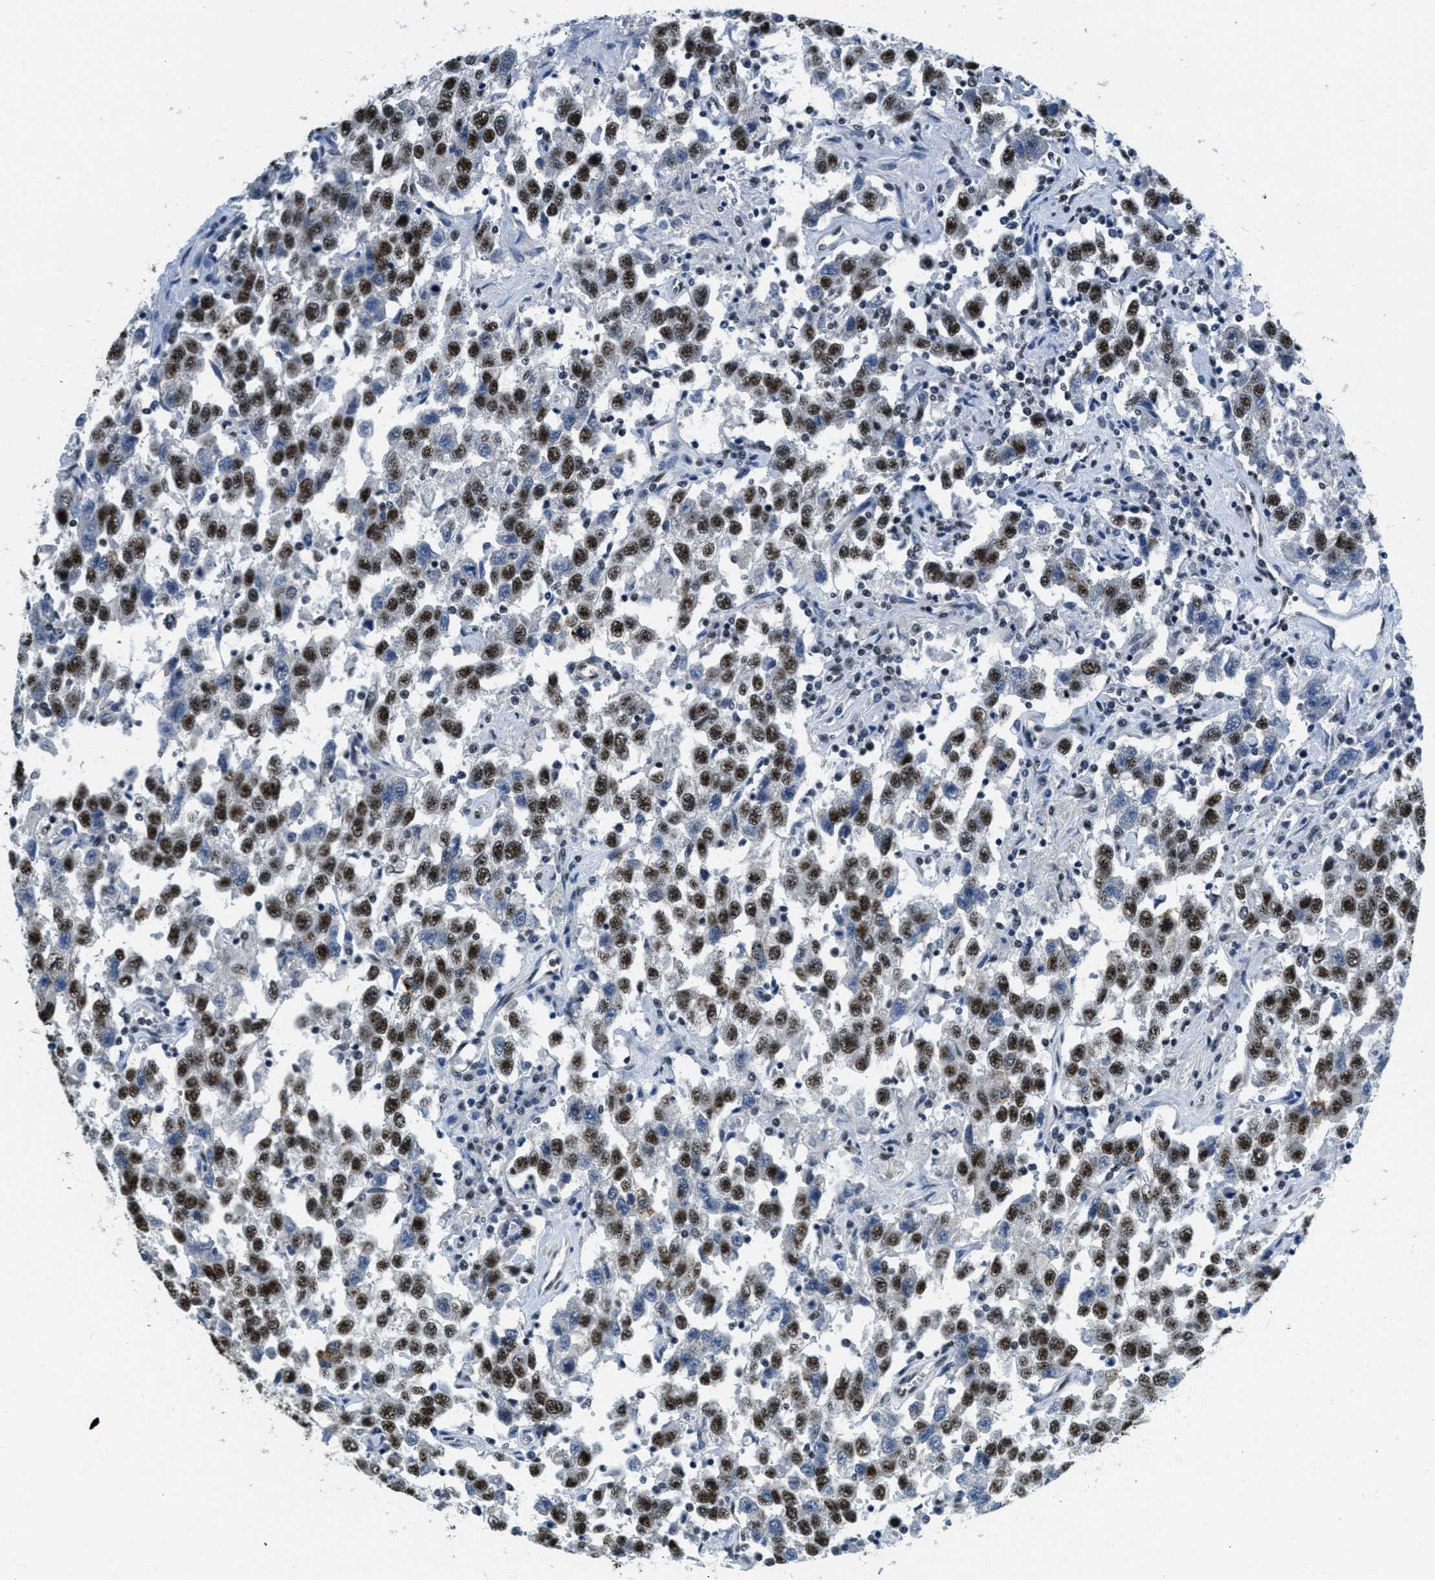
{"staining": {"intensity": "strong", "quantity": ">75%", "location": "nuclear"}, "tissue": "testis cancer", "cell_type": "Tumor cells", "image_type": "cancer", "snomed": [{"axis": "morphology", "description": "Seminoma, NOS"}, {"axis": "topography", "description": "Testis"}], "caption": "This is an image of immunohistochemistry (IHC) staining of testis cancer, which shows strong staining in the nuclear of tumor cells.", "gene": "CFAP36", "patient": {"sex": "male", "age": 41}}